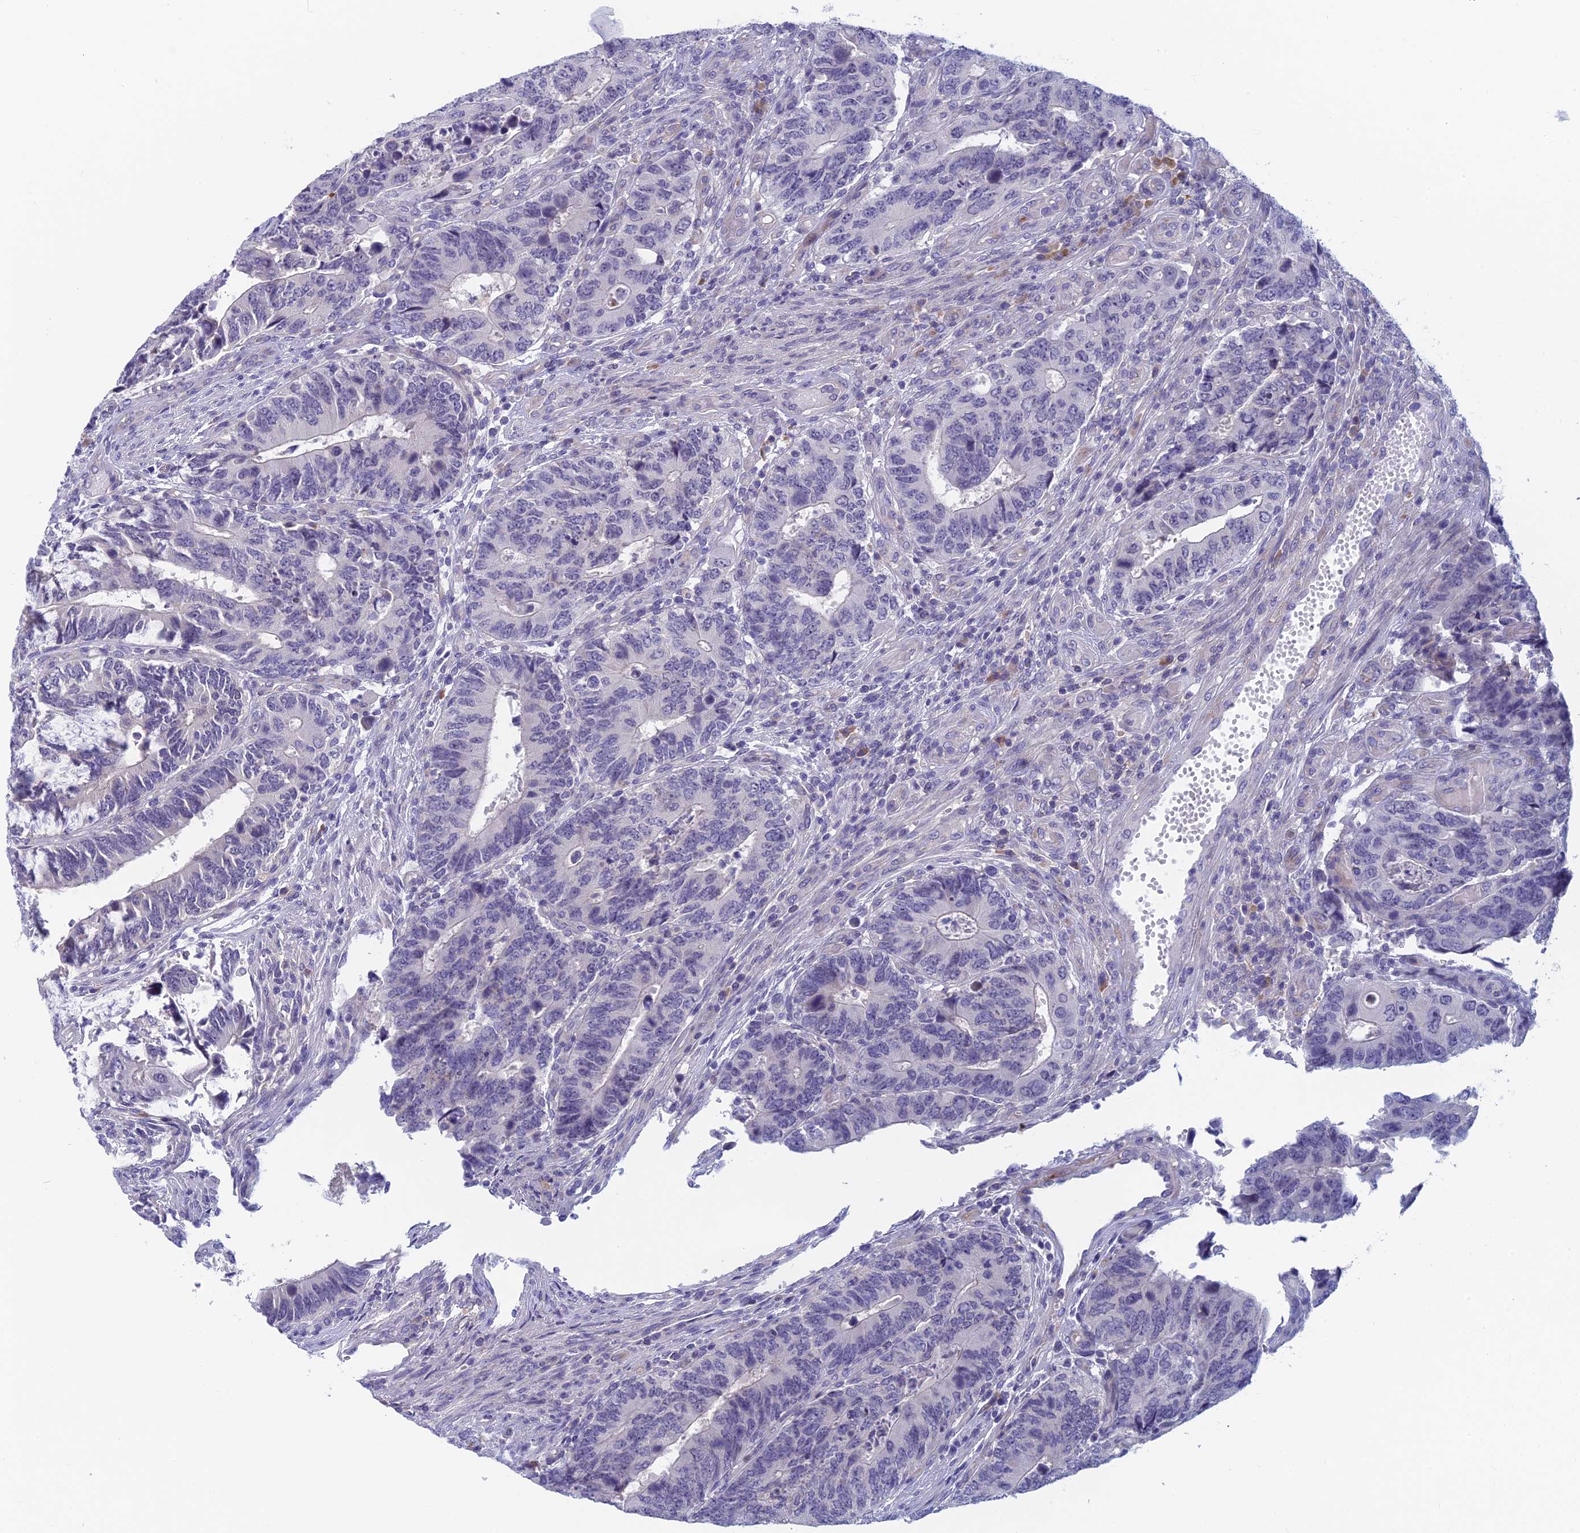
{"staining": {"intensity": "negative", "quantity": "none", "location": "none"}, "tissue": "colorectal cancer", "cell_type": "Tumor cells", "image_type": "cancer", "snomed": [{"axis": "morphology", "description": "Adenocarcinoma, NOS"}, {"axis": "topography", "description": "Colon"}], "caption": "High magnification brightfield microscopy of adenocarcinoma (colorectal) stained with DAB (brown) and counterstained with hematoxylin (blue): tumor cells show no significant positivity.", "gene": "PPP1R26", "patient": {"sex": "male", "age": 87}}